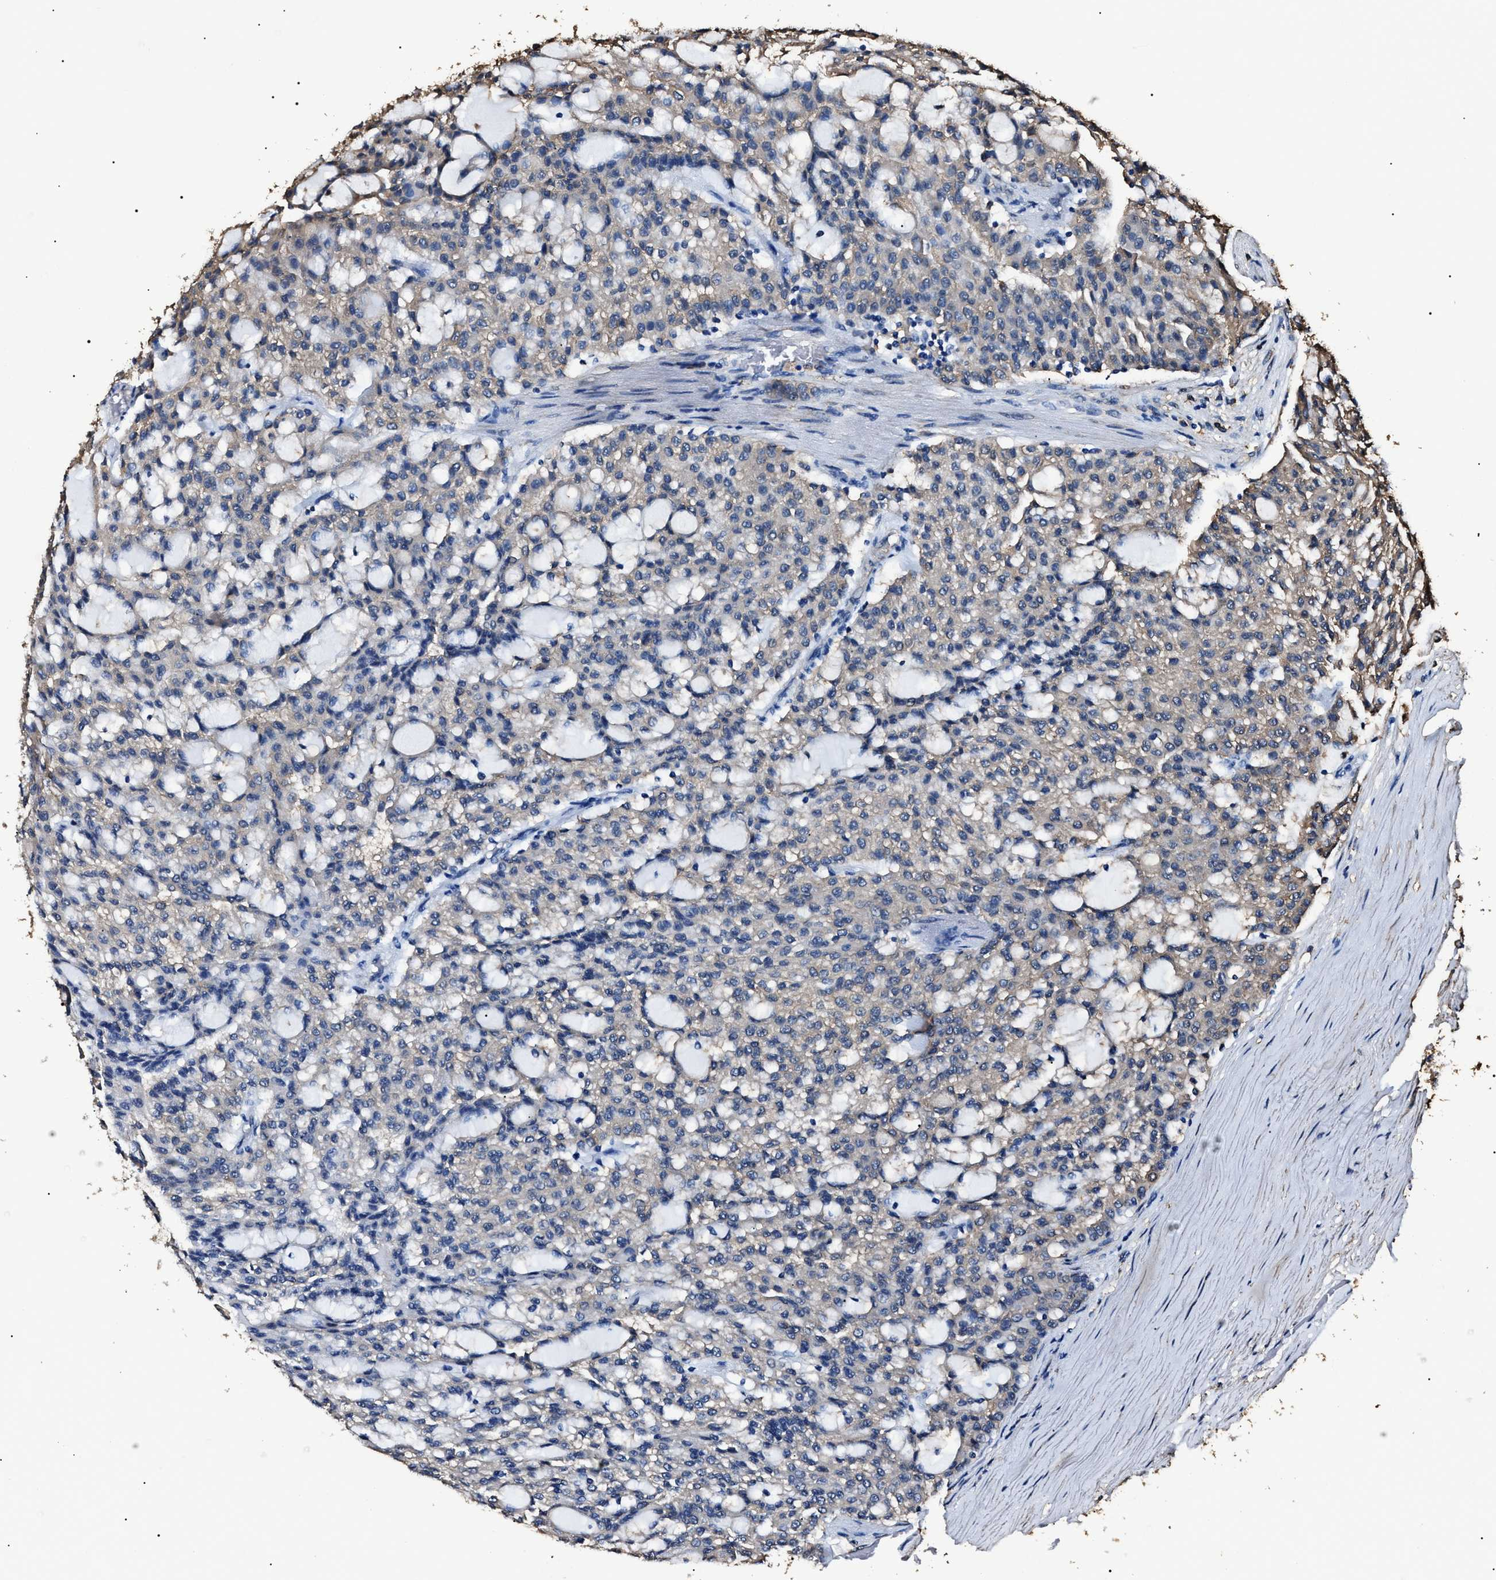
{"staining": {"intensity": "weak", "quantity": "<25%", "location": "cytoplasmic/membranous"}, "tissue": "renal cancer", "cell_type": "Tumor cells", "image_type": "cancer", "snomed": [{"axis": "morphology", "description": "Adenocarcinoma, NOS"}, {"axis": "topography", "description": "Kidney"}], "caption": "This image is of renal cancer stained with immunohistochemistry (IHC) to label a protein in brown with the nuclei are counter-stained blue. There is no positivity in tumor cells.", "gene": "ALDH1A1", "patient": {"sex": "male", "age": 63}}